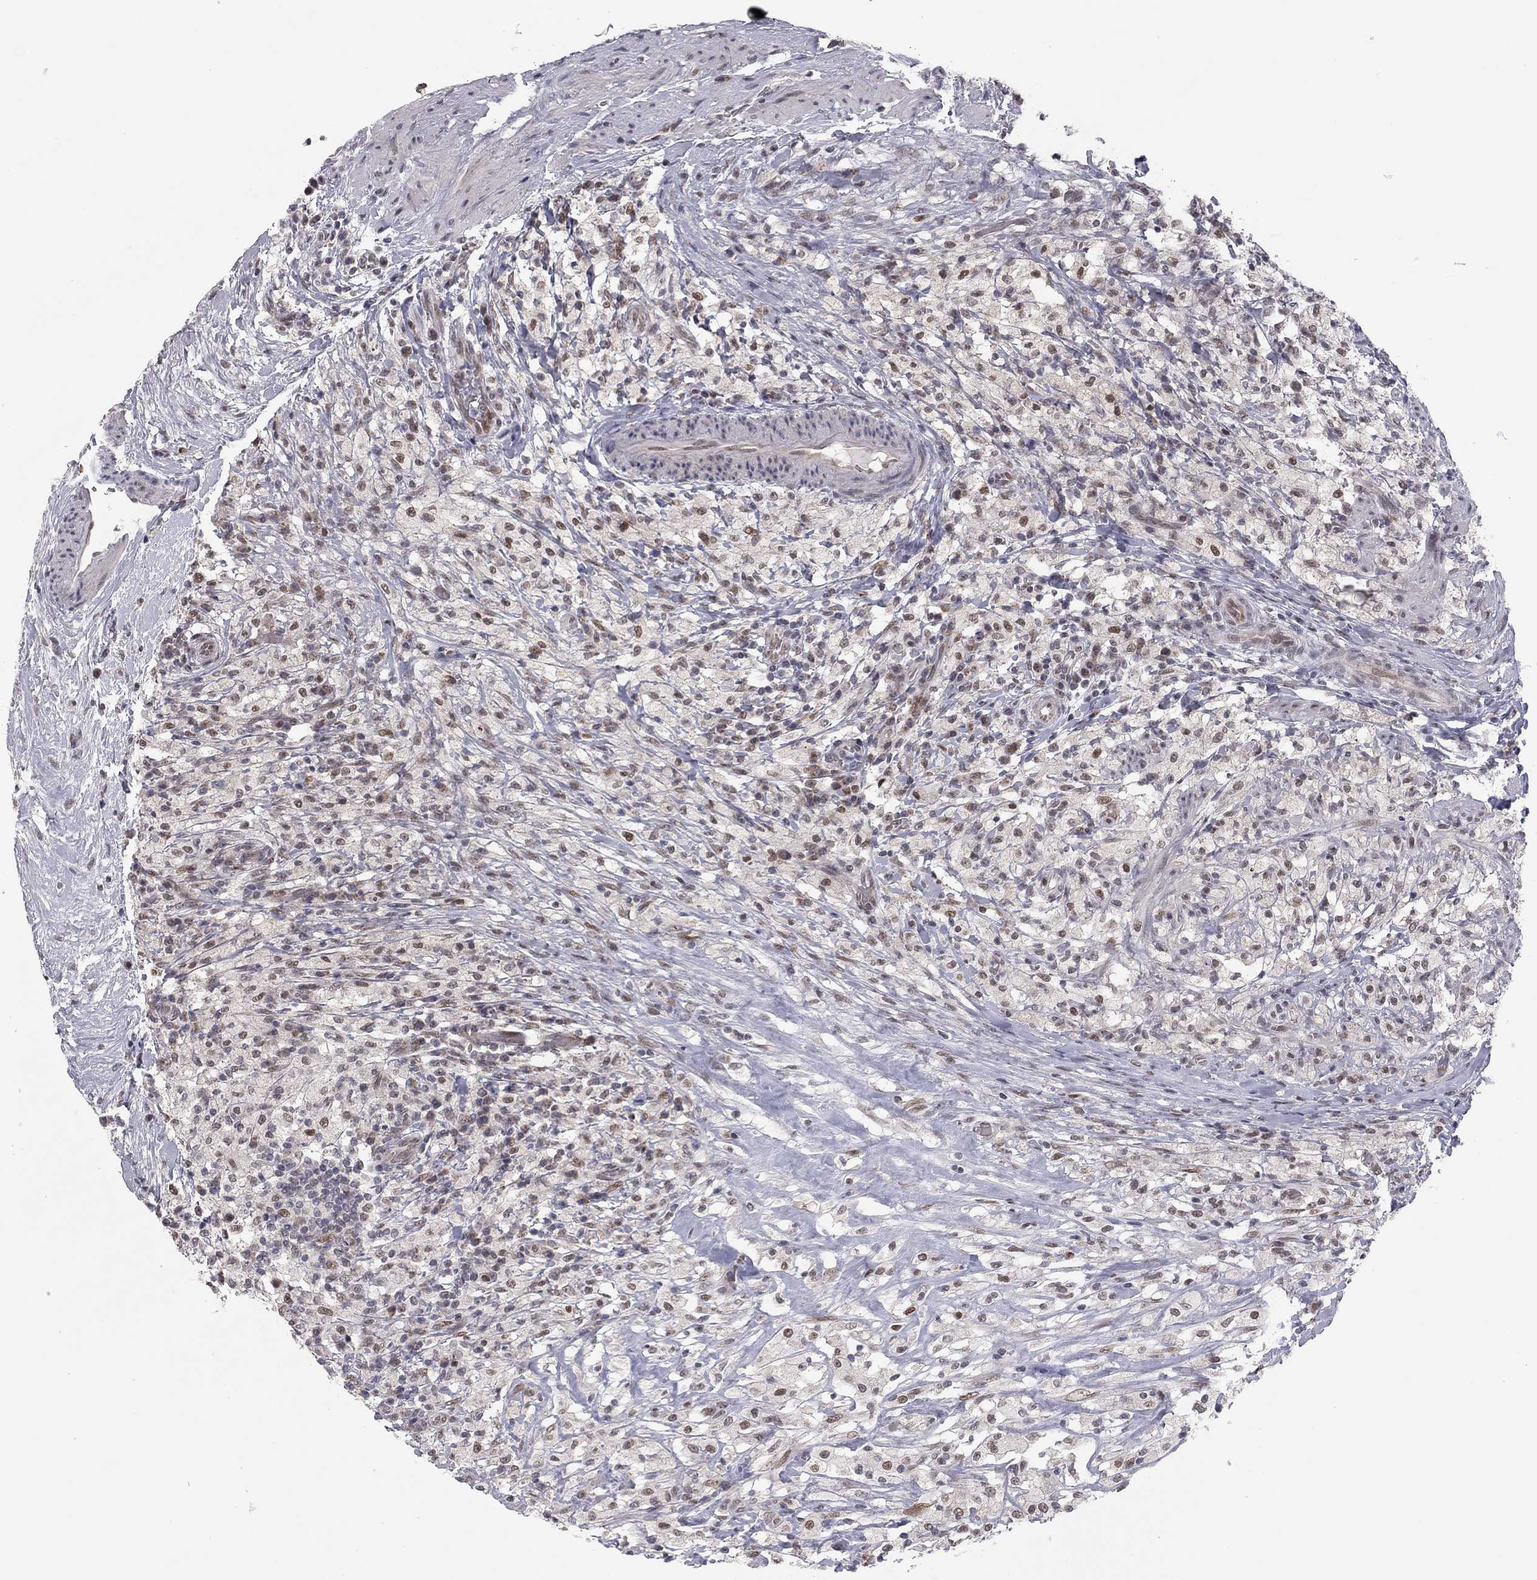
{"staining": {"intensity": "moderate", "quantity": "<25%", "location": "nuclear"}, "tissue": "testis cancer", "cell_type": "Tumor cells", "image_type": "cancer", "snomed": [{"axis": "morphology", "description": "Necrosis, NOS"}, {"axis": "morphology", "description": "Carcinoma, Embryonal, NOS"}, {"axis": "topography", "description": "Testis"}], "caption": "DAB immunohistochemical staining of human testis cancer (embryonal carcinoma) demonstrates moderate nuclear protein staining in approximately <25% of tumor cells.", "gene": "MC3R", "patient": {"sex": "male", "age": 19}}